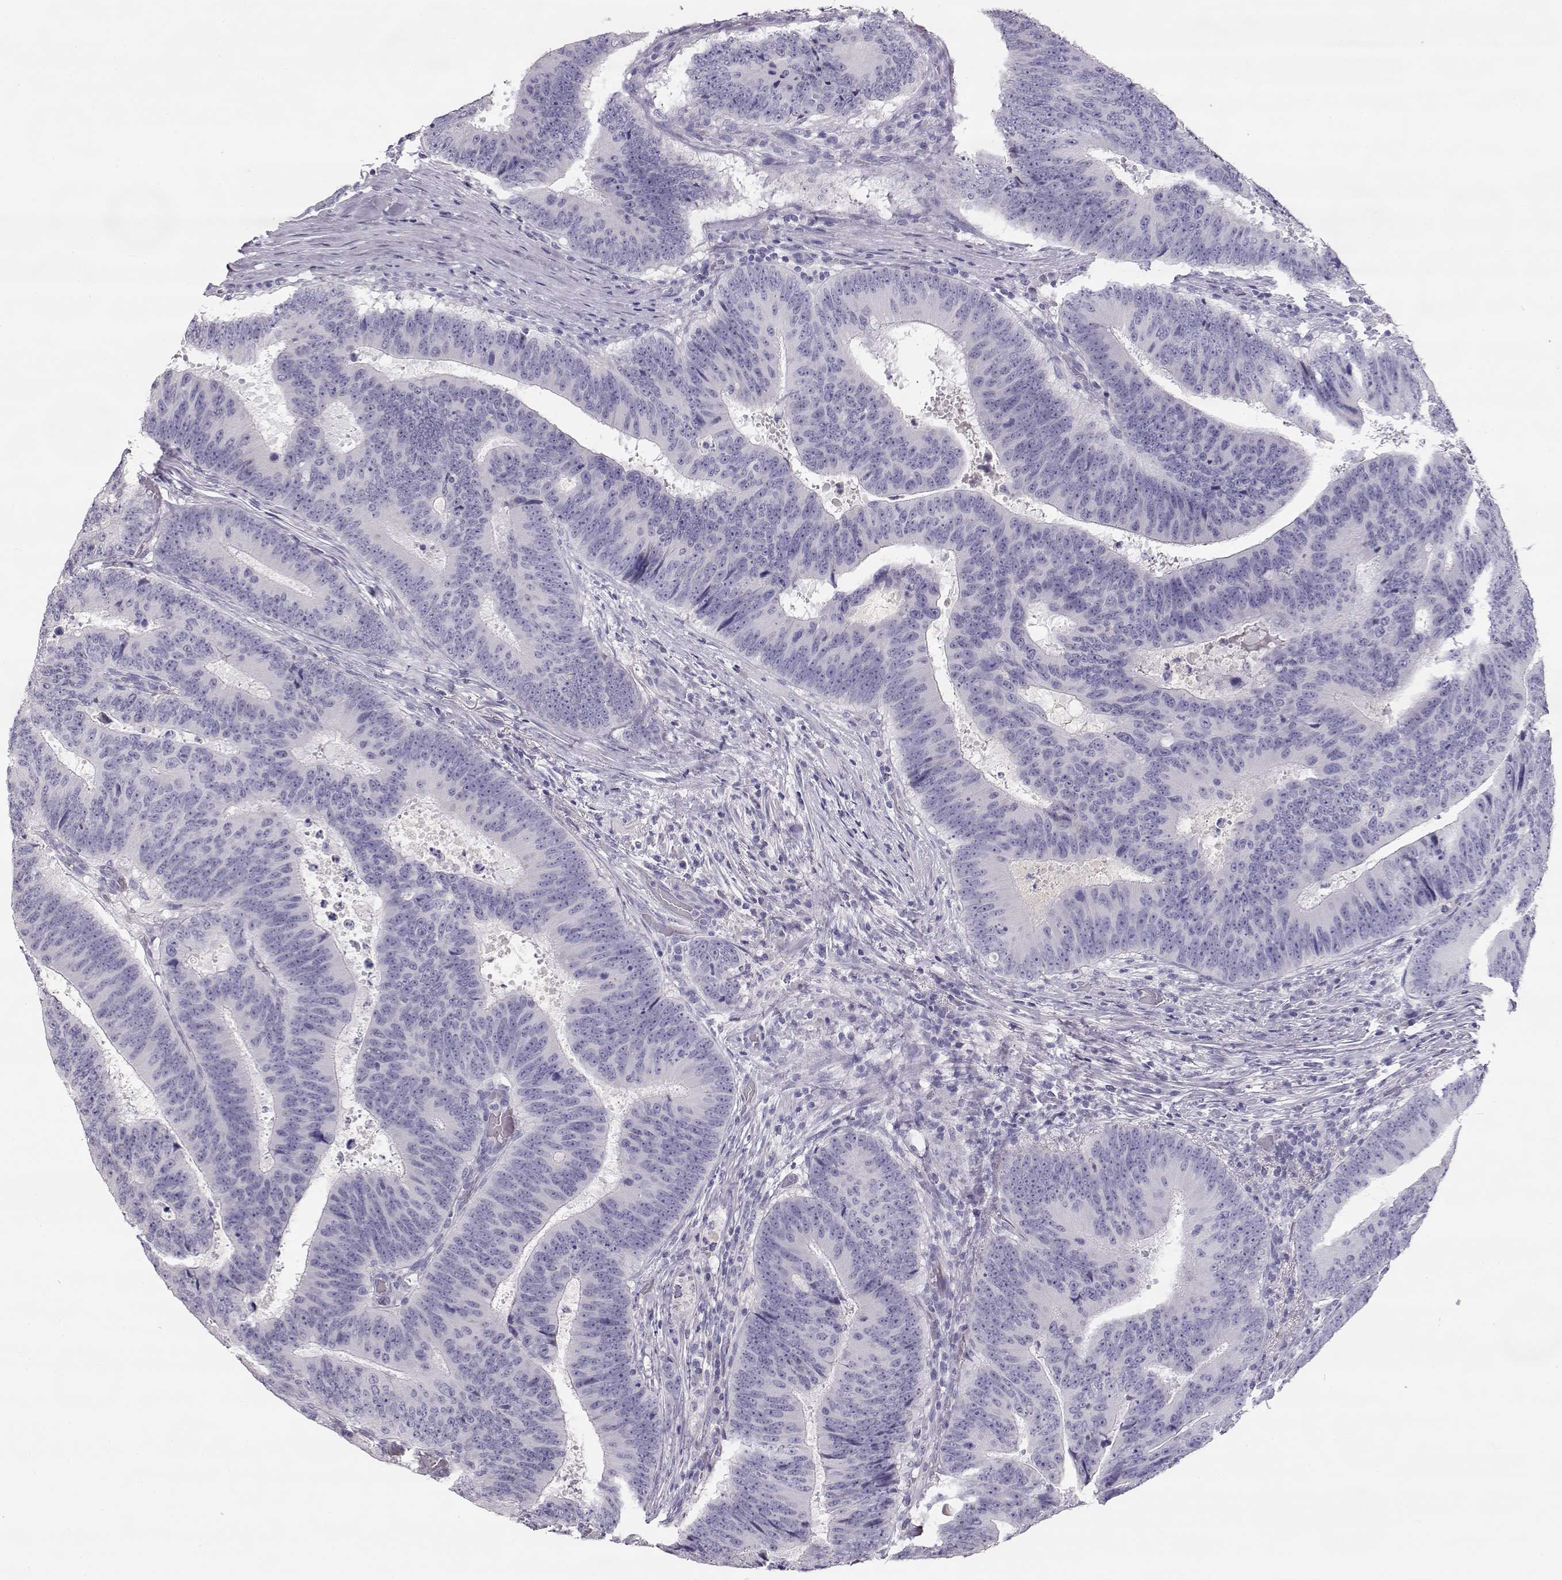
{"staining": {"intensity": "negative", "quantity": "none", "location": "none"}, "tissue": "colorectal cancer", "cell_type": "Tumor cells", "image_type": "cancer", "snomed": [{"axis": "morphology", "description": "Adenocarcinoma, NOS"}, {"axis": "topography", "description": "Colon"}], "caption": "Immunohistochemistry (IHC) of human adenocarcinoma (colorectal) exhibits no staining in tumor cells. (DAB immunohistochemistry (IHC) visualized using brightfield microscopy, high magnification).", "gene": "SLCO6A1", "patient": {"sex": "female", "age": 82}}